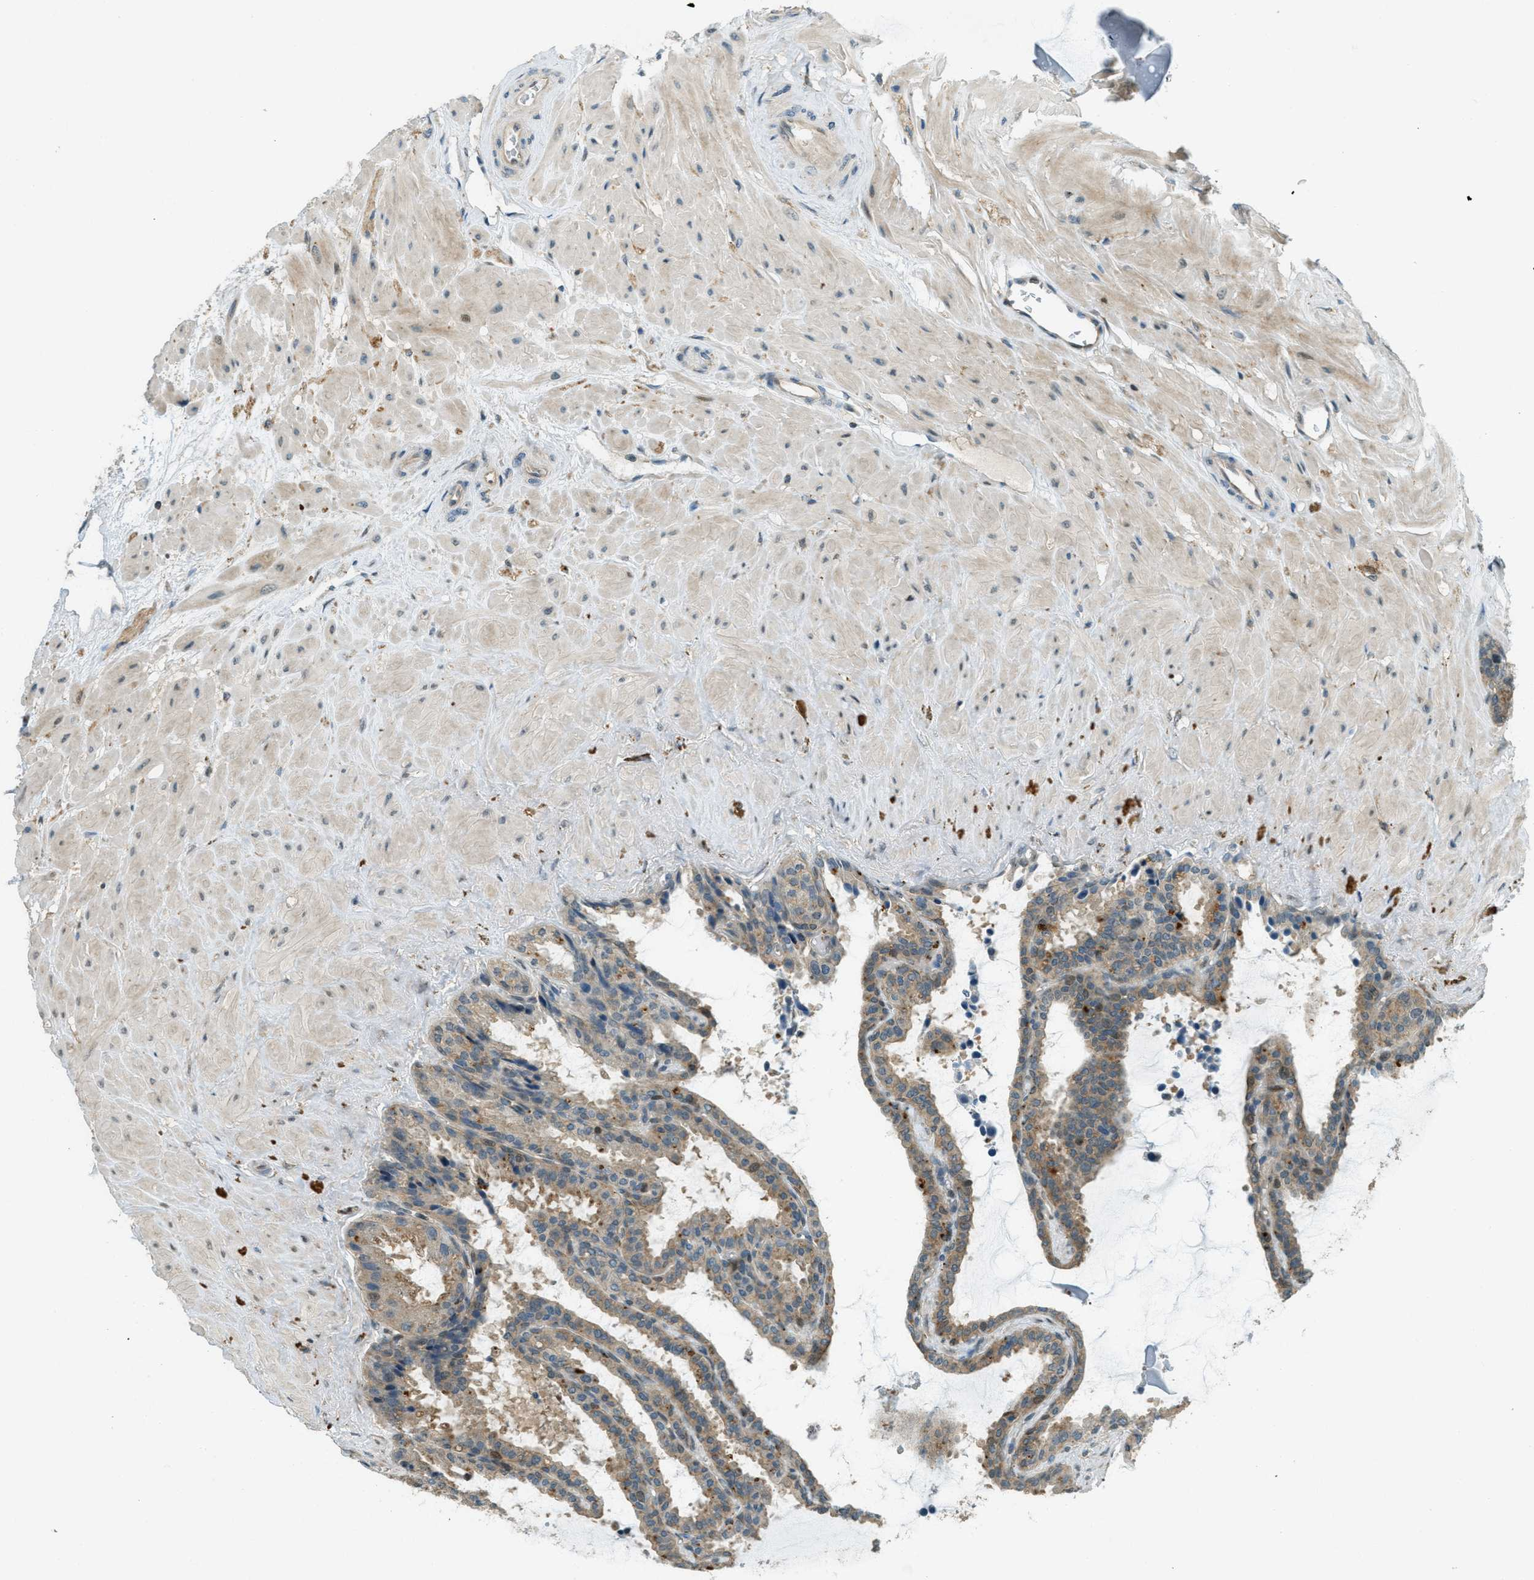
{"staining": {"intensity": "moderate", "quantity": ">75%", "location": "cytoplasmic/membranous"}, "tissue": "seminal vesicle", "cell_type": "Glandular cells", "image_type": "normal", "snomed": [{"axis": "morphology", "description": "Normal tissue, NOS"}, {"axis": "topography", "description": "Seminal veicle"}], "caption": "Protein staining shows moderate cytoplasmic/membranous staining in approximately >75% of glandular cells in unremarkable seminal vesicle.", "gene": "PTPN23", "patient": {"sex": "male", "age": 46}}